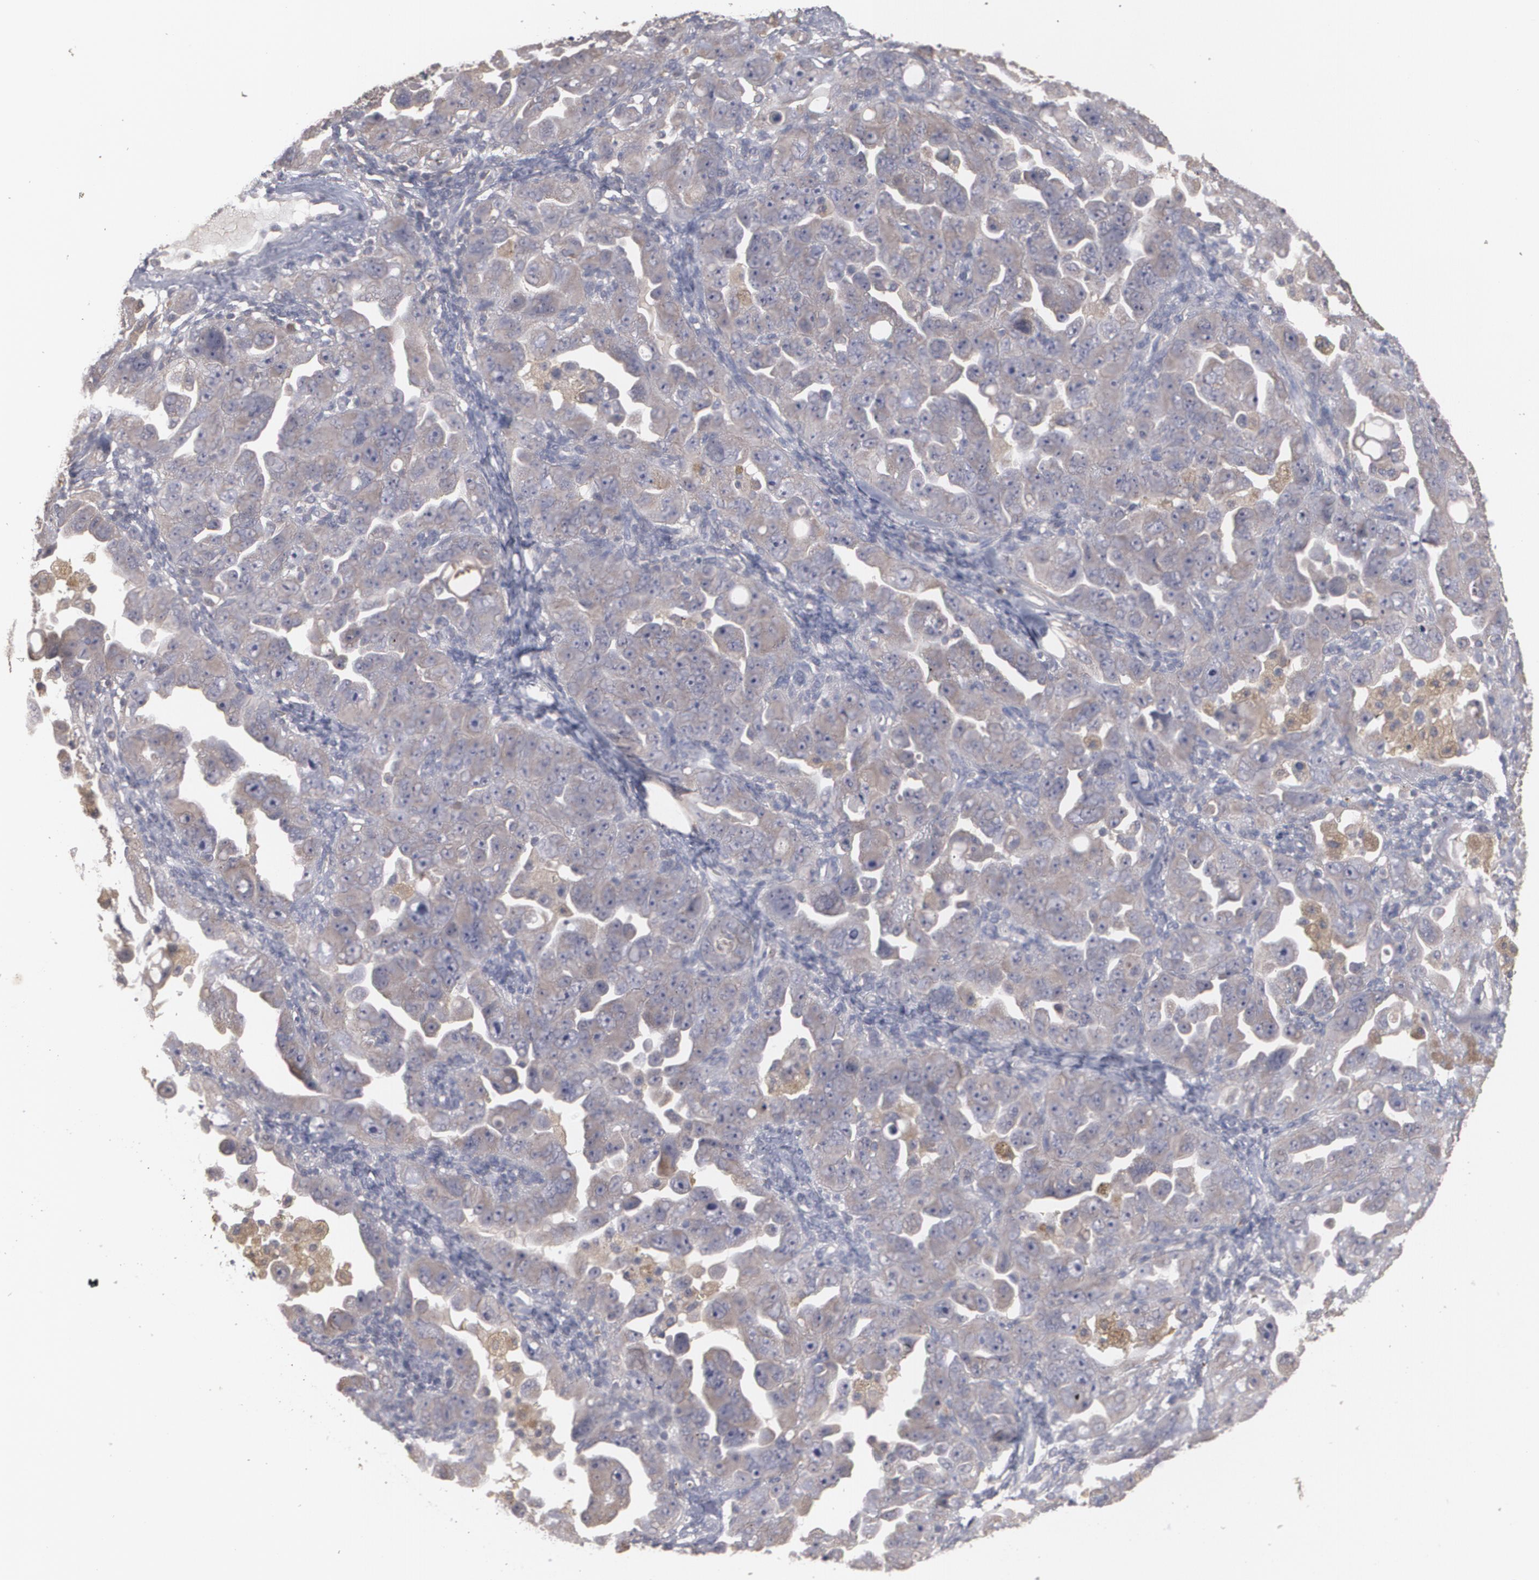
{"staining": {"intensity": "weak", "quantity": ">75%", "location": "cytoplasmic/membranous"}, "tissue": "ovarian cancer", "cell_type": "Tumor cells", "image_type": "cancer", "snomed": [{"axis": "morphology", "description": "Cystadenocarcinoma, serous, NOS"}, {"axis": "topography", "description": "Ovary"}], "caption": "This image reveals ovarian cancer stained with immunohistochemistry to label a protein in brown. The cytoplasmic/membranous of tumor cells show weak positivity for the protein. Nuclei are counter-stained blue.", "gene": "ARF6", "patient": {"sex": "female", "age": 66}}